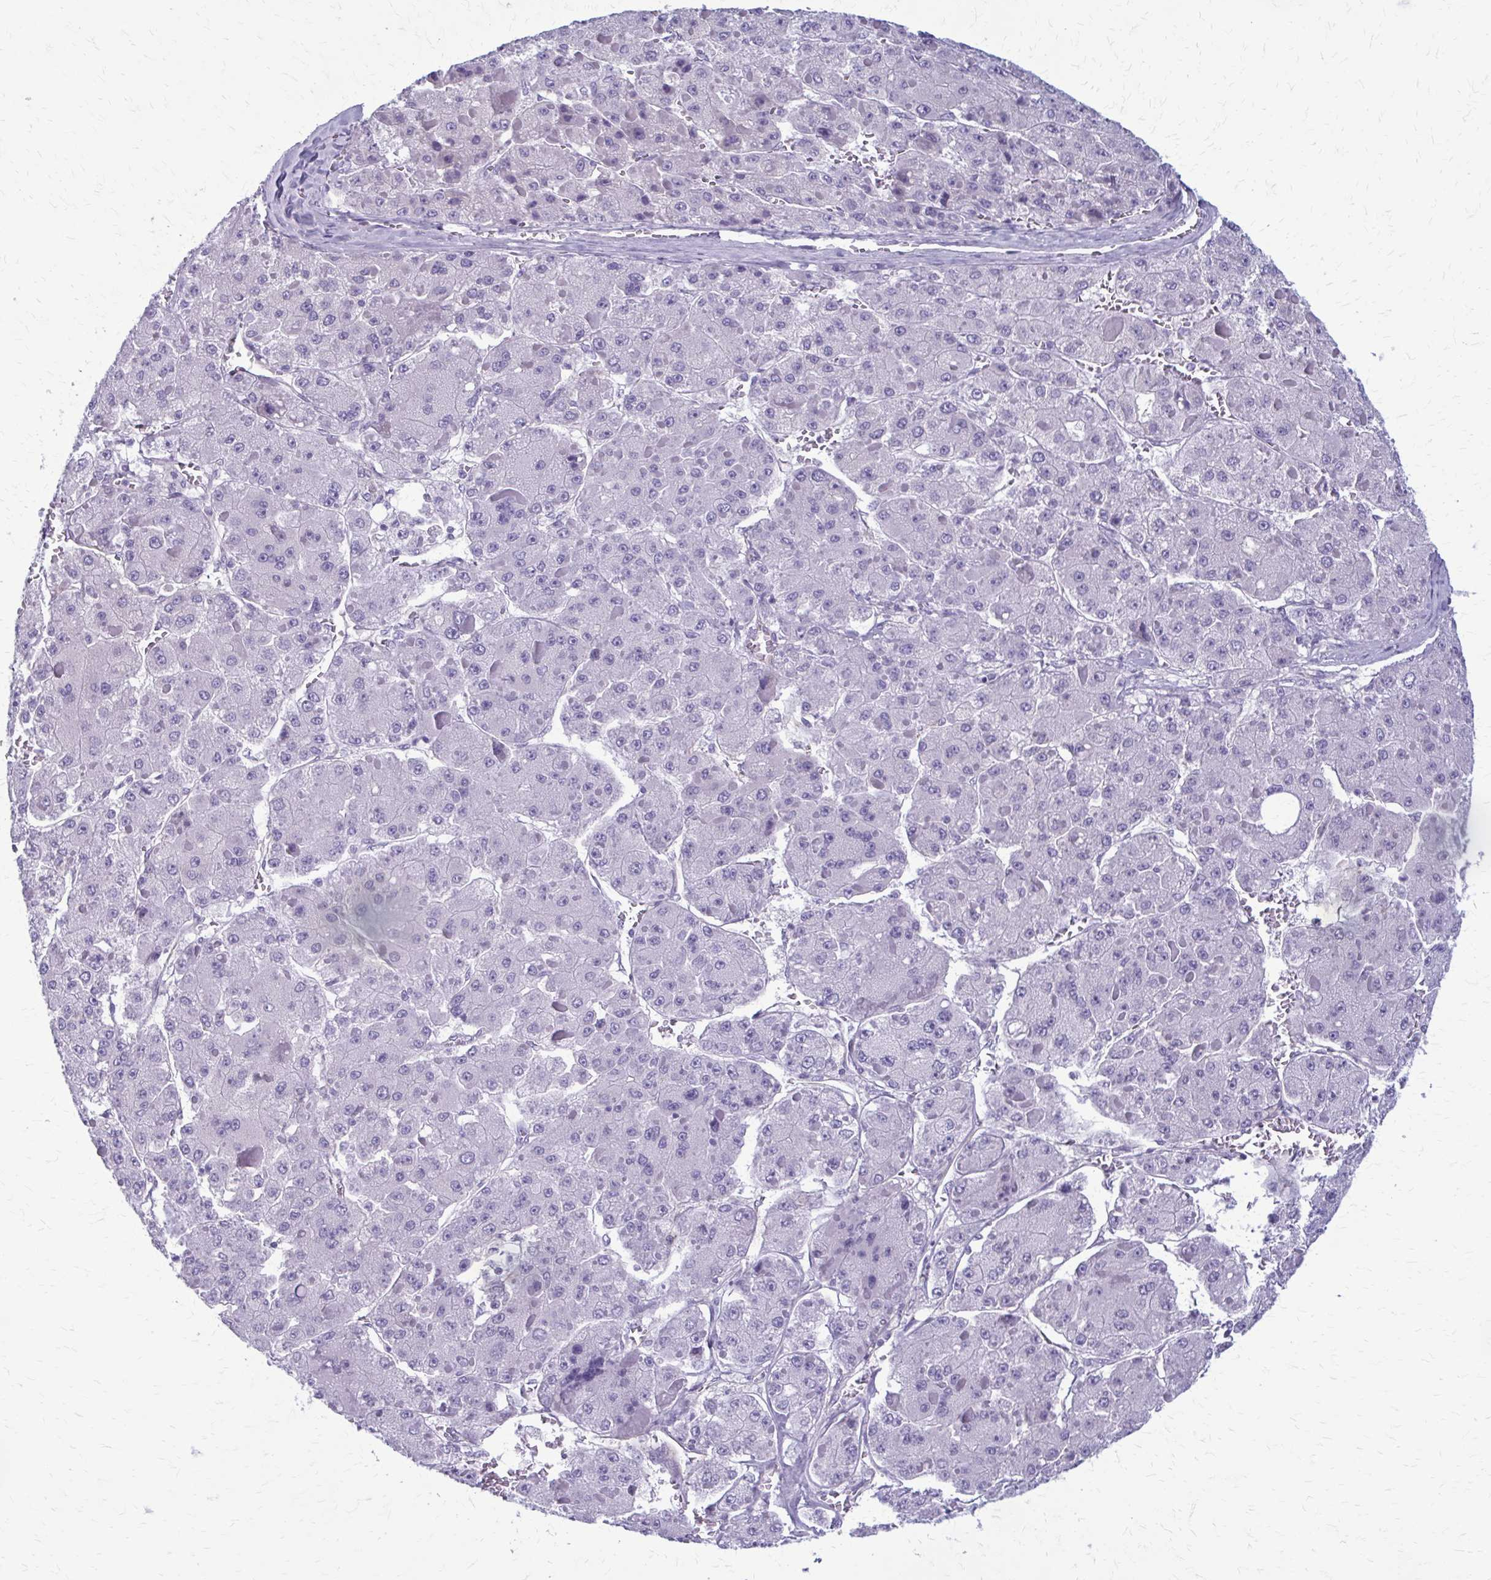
{"staining": {"intensity": "negative", "quantity": "none", "location": "none"}, "tissue": "liver cancer", "cell_type": "Tumor cells", "image_type": "cancer", "snomed": [{"axis": "morphology", "description": "Carcinoma, Hepatocellular, NOS"}, {"axis": "topography", "description": "Liver"}], "caption": "The immunohistochemistry (IHC) histopathology image has no significant positivity in tumor cells of liver hepatocellular carcinoma tissue.", "gene": "CASQ2", "patient": {"sex": "female", "age": 73}}